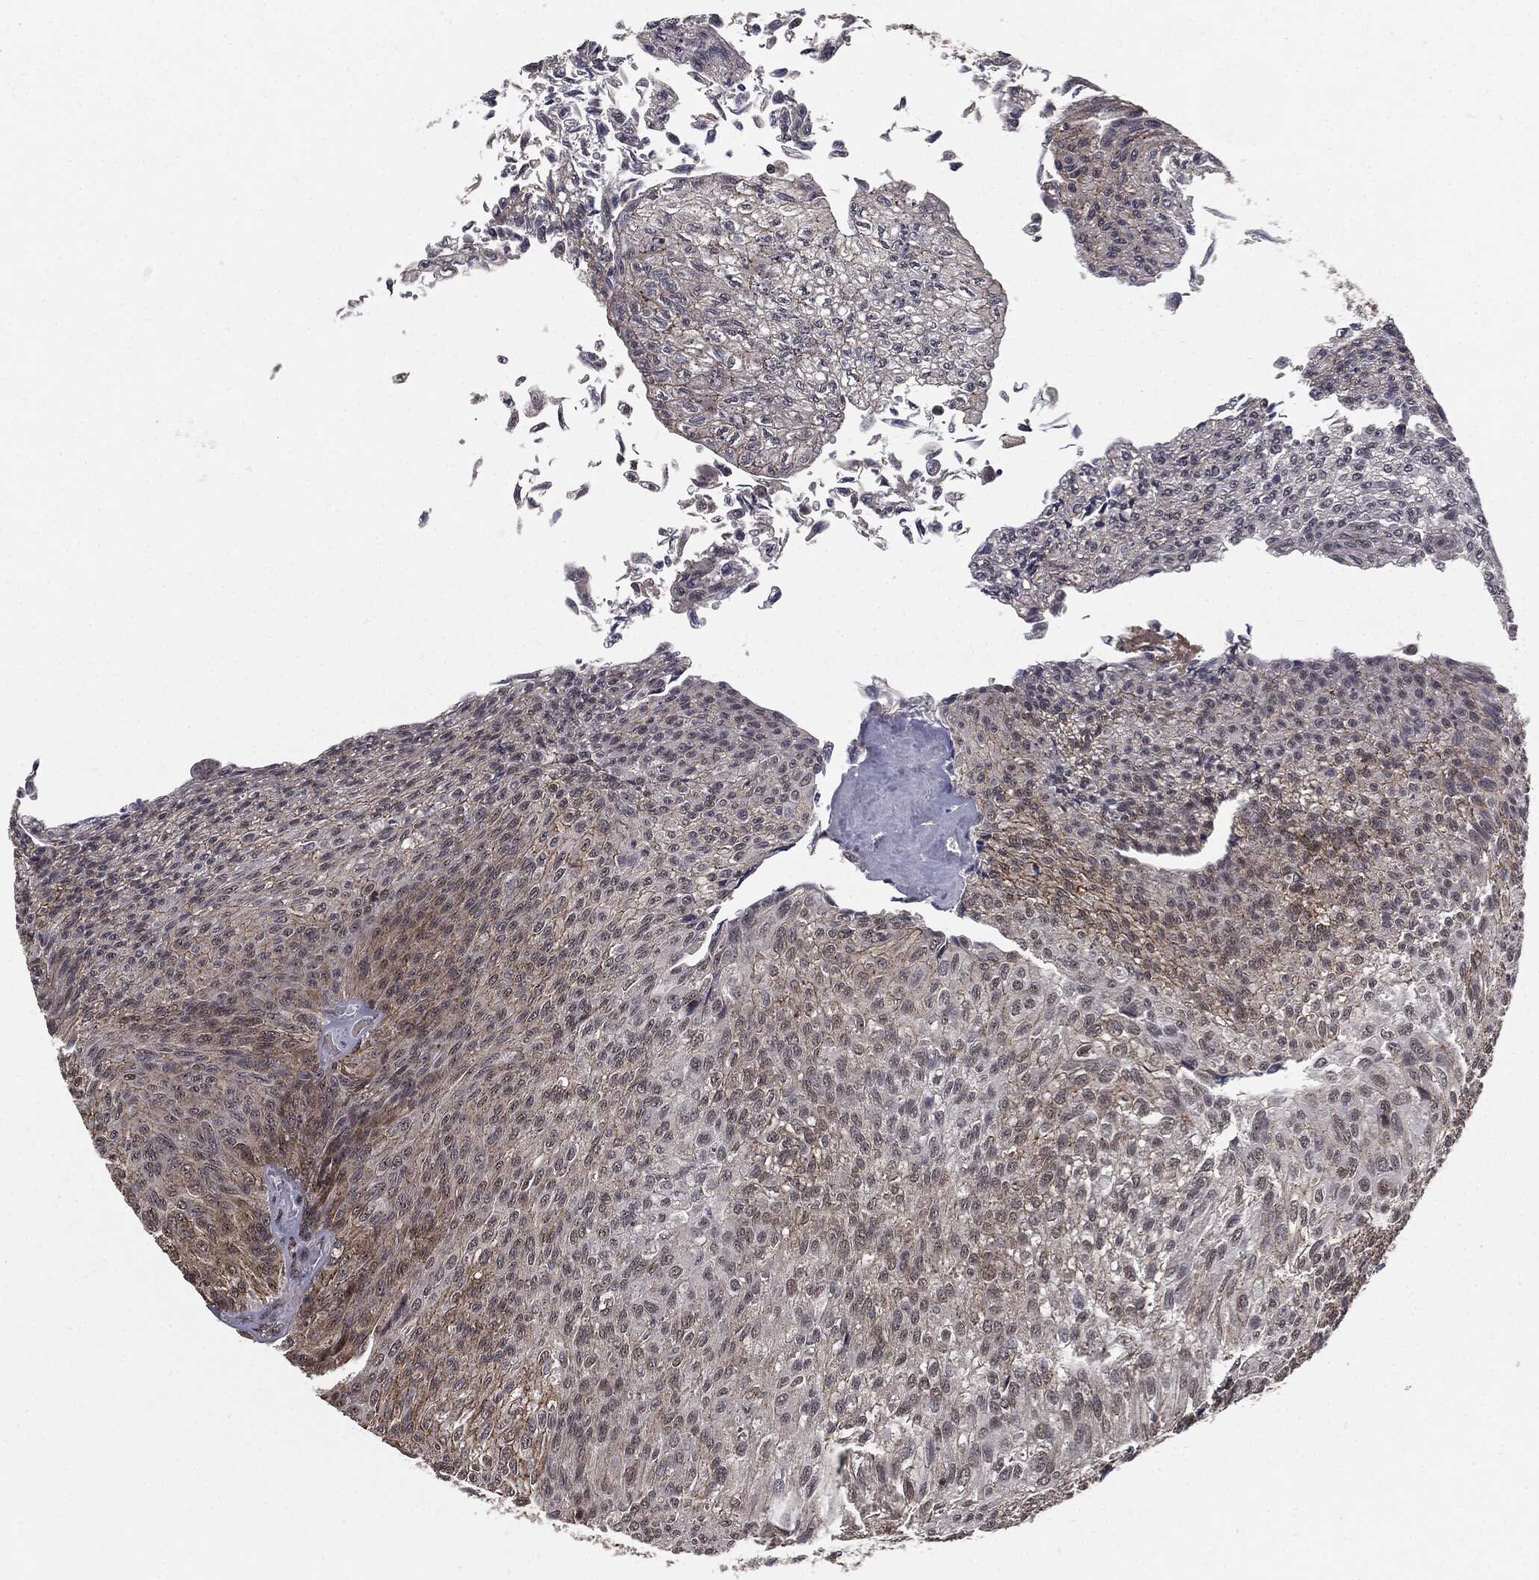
{"staining": {"intensity": "moderate", "quantity": "<25%", "location": "cytoplasmic/membranous"}, "tissue": "urothelial cancer", "cell_type": "Tumor cells", "image_type": "cancer", "snomed": [{"axis": "morphology", "description": "Urothelial carcinoma, Low grade"}, {"axis": "topography", "description": "Ureter, NOS"}, {"axis": "topography", "description": "Urinary bladder"}], "caption": "Protein expression analysis of human urothelial carcinoma (low-grade) reveals moderate cytoplasmic/membranous staining in approximately <25% of tumor cells.", "gene": "PTPA", "patient": {"sex": "male", "age": 78}}